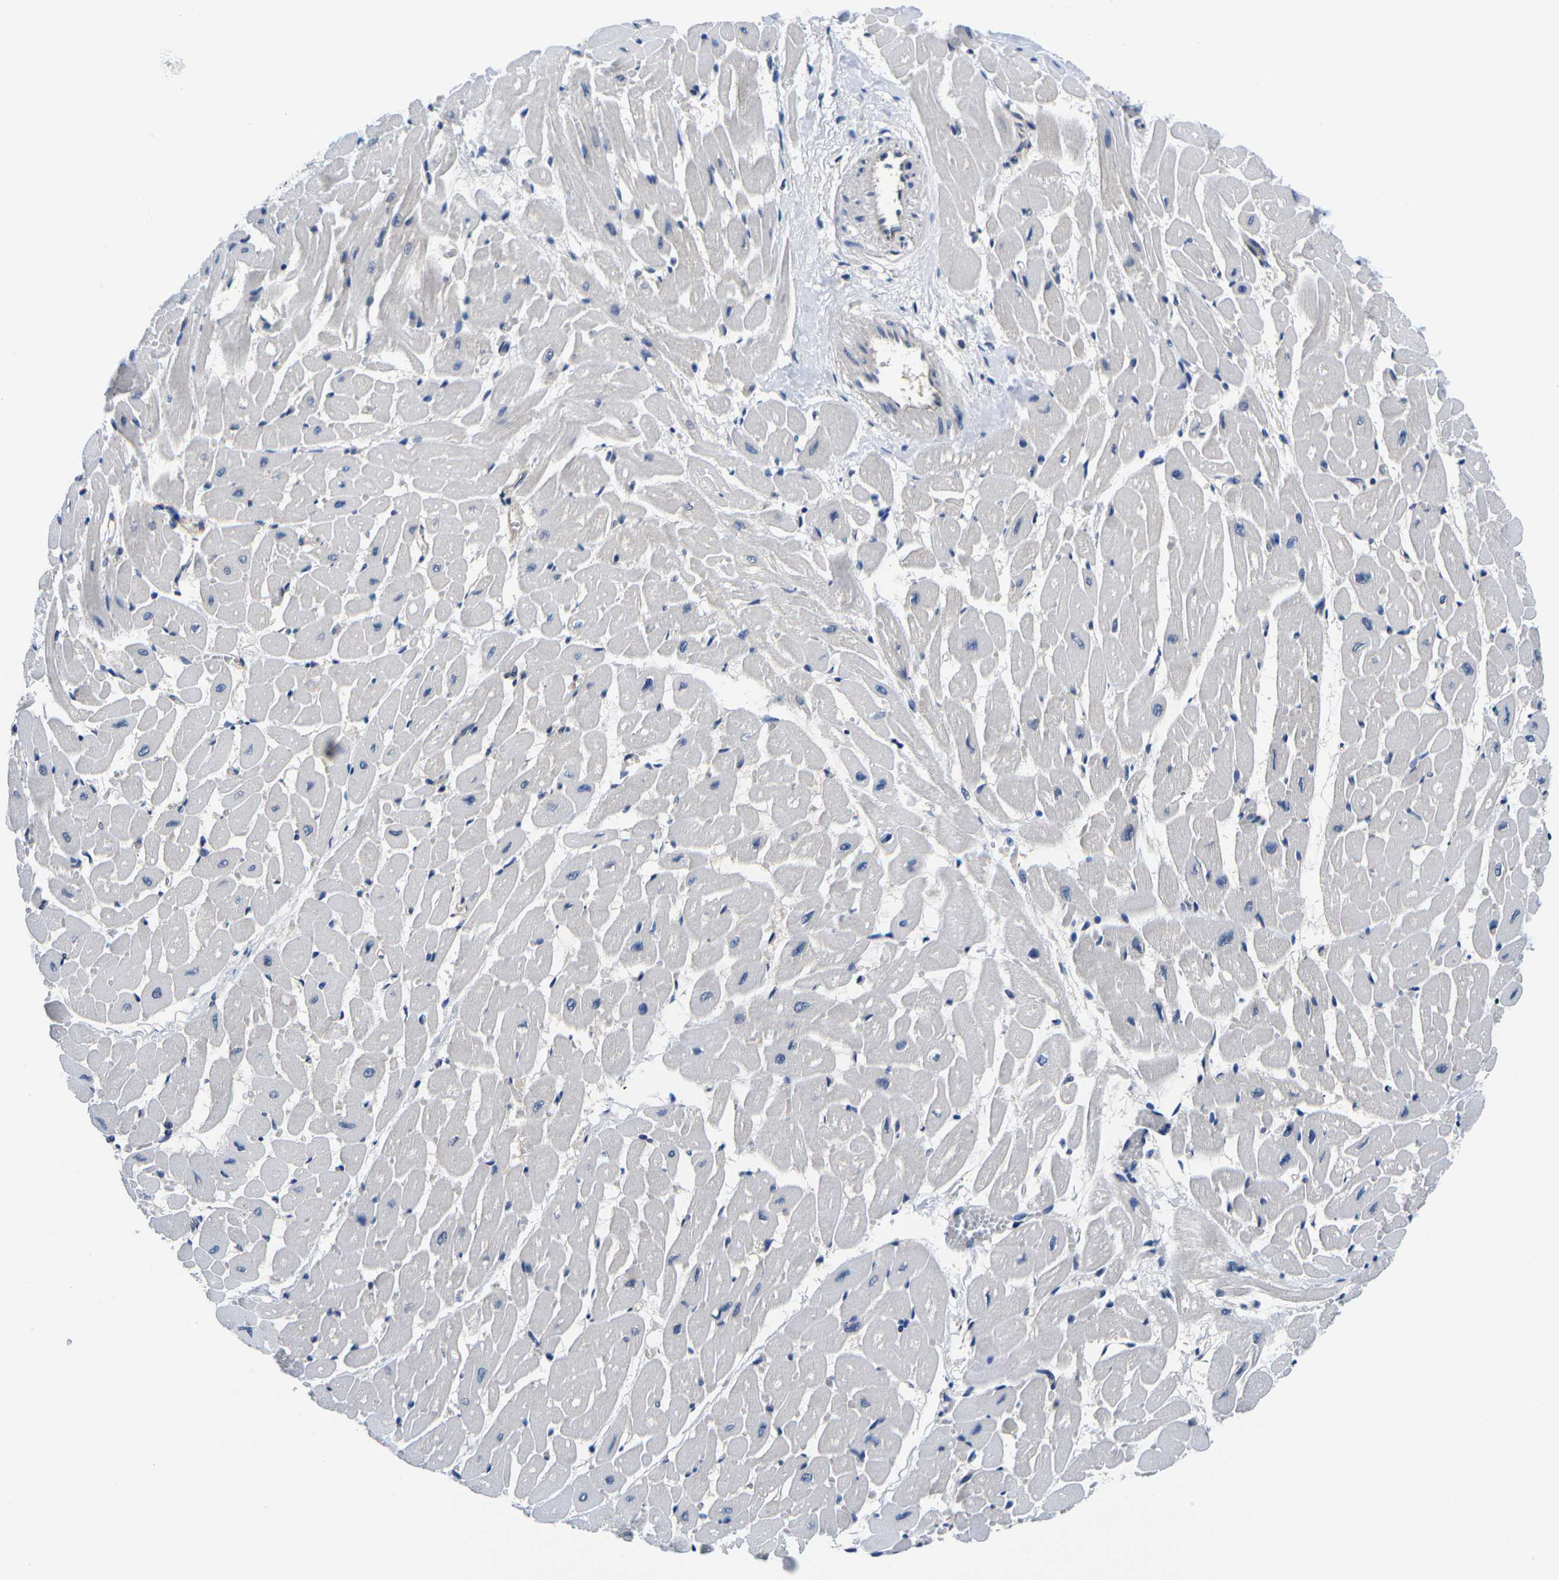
{"staining": {"intensity": "negative", "quantity": "none", "location": "none"}, "tissue": "heart muscle", "cell_type": "Cardiomyocytes", "image_type": "normal", "snomed": [{"axis": "morphology", "description": "Normal tissue, NOS"}, {"axis": "topography", "description": "Heart"}], "caption": "This is a histopathology image of immunohistochemistry staining of unremarkable heart muscle, which shows no staining in cardiomyocytes.", "gene": "GSK3B", "patient": {"sex": "male", "age": 45}}